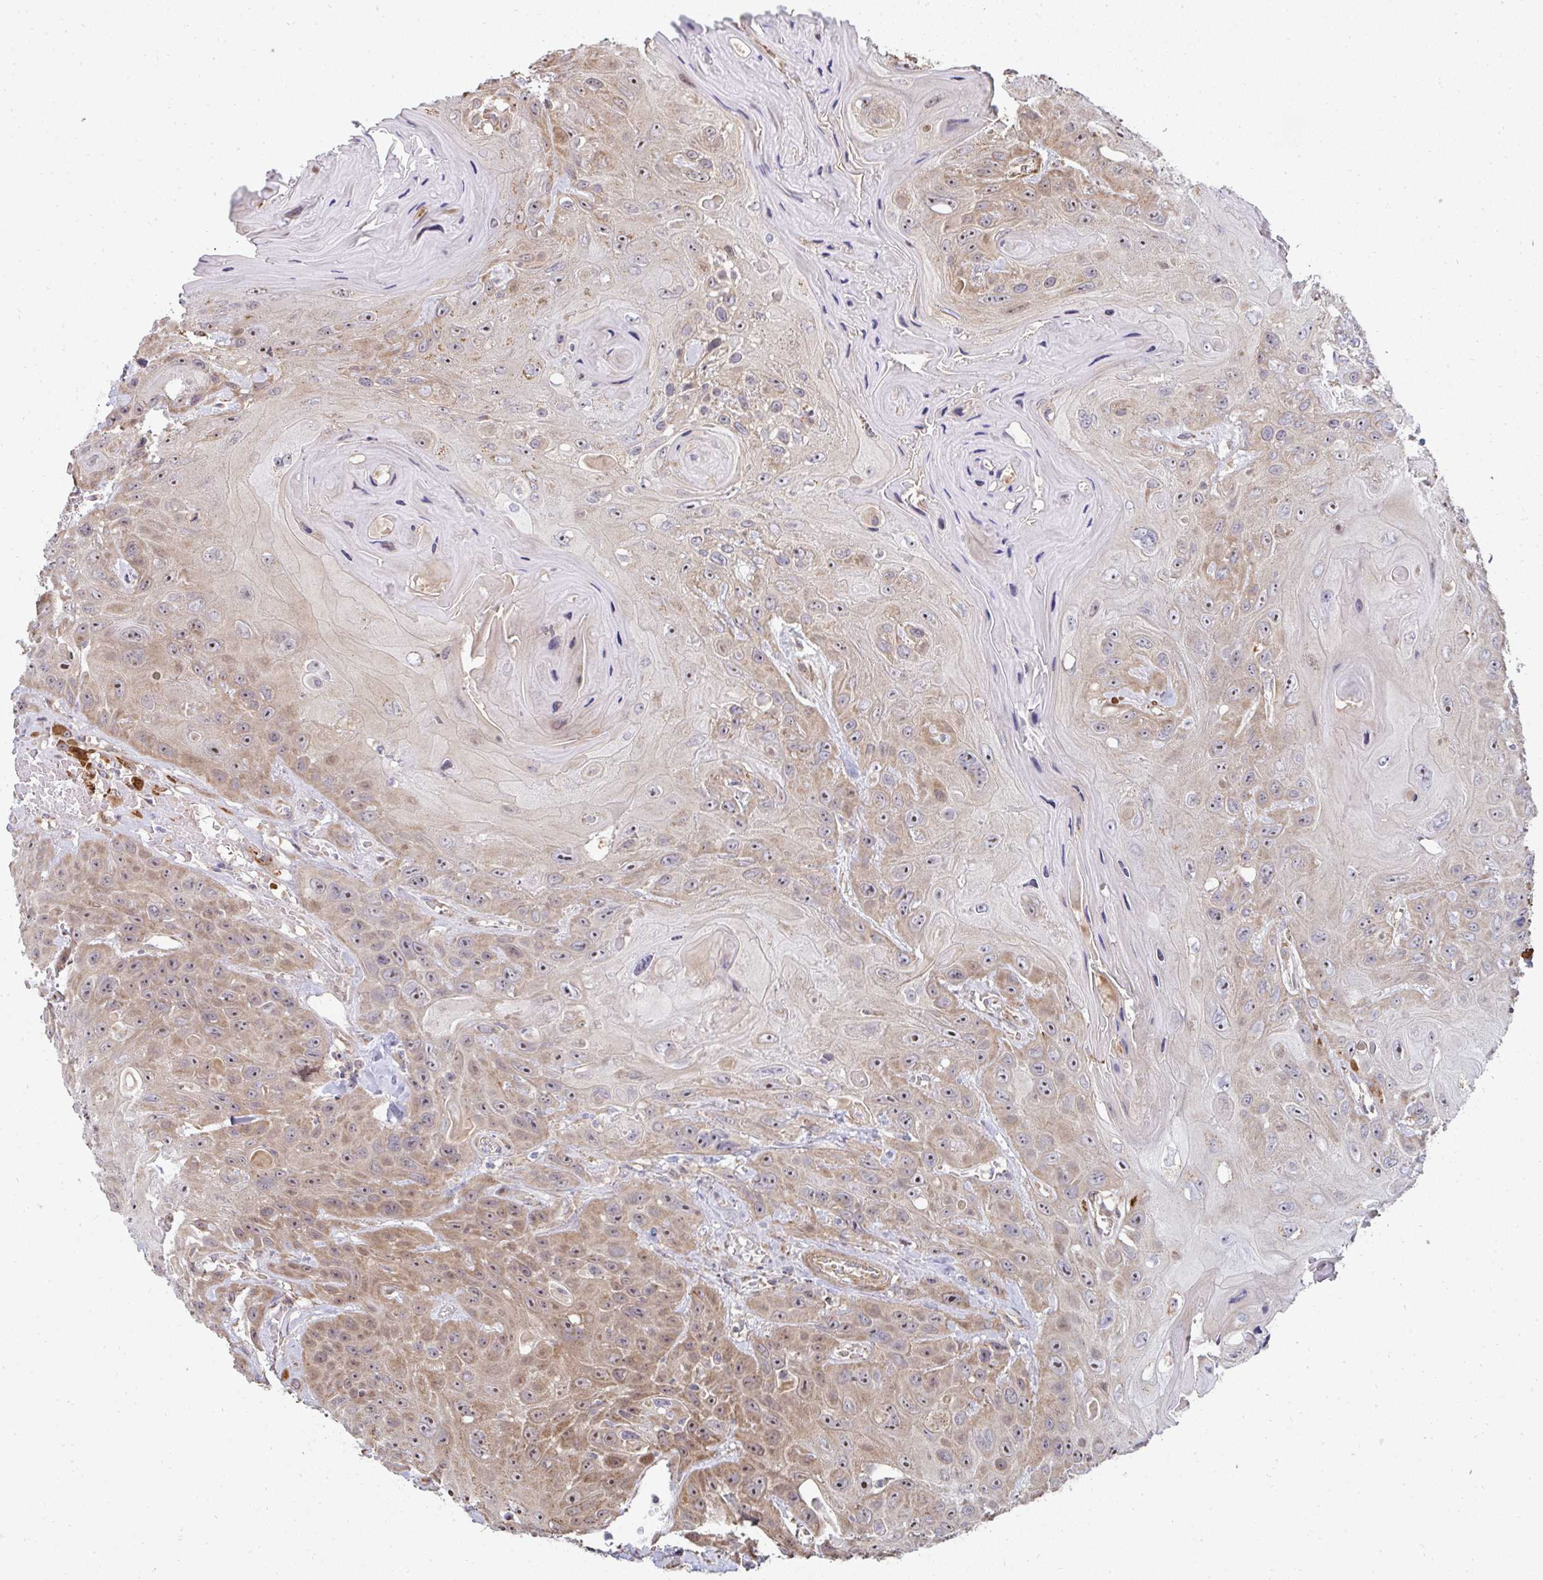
{"staining": {"intensity": "moderate", "quantity": "25%-75%", "location": "cytoplasmic/membranous"}, "tissue": "head and neck cancer", "cell_type": "Tumor cells", "image_type": "cancer", "snomed": [{"axis": "morphology", "description": "Squamous cell carcinoma, NOS"}, {"axis": "topography", "description": "Head-Neck"}], "caption": "A high-resolution photomicrograph shows IHC staining of head and neck squamous cell carcinoma, which reveals moderate cytoplasmic/membranous staining in approximately 25%-75% of tumor cells.", "gene": "AGTPBP1", "patient": {"sex": "female", "age": 59}}